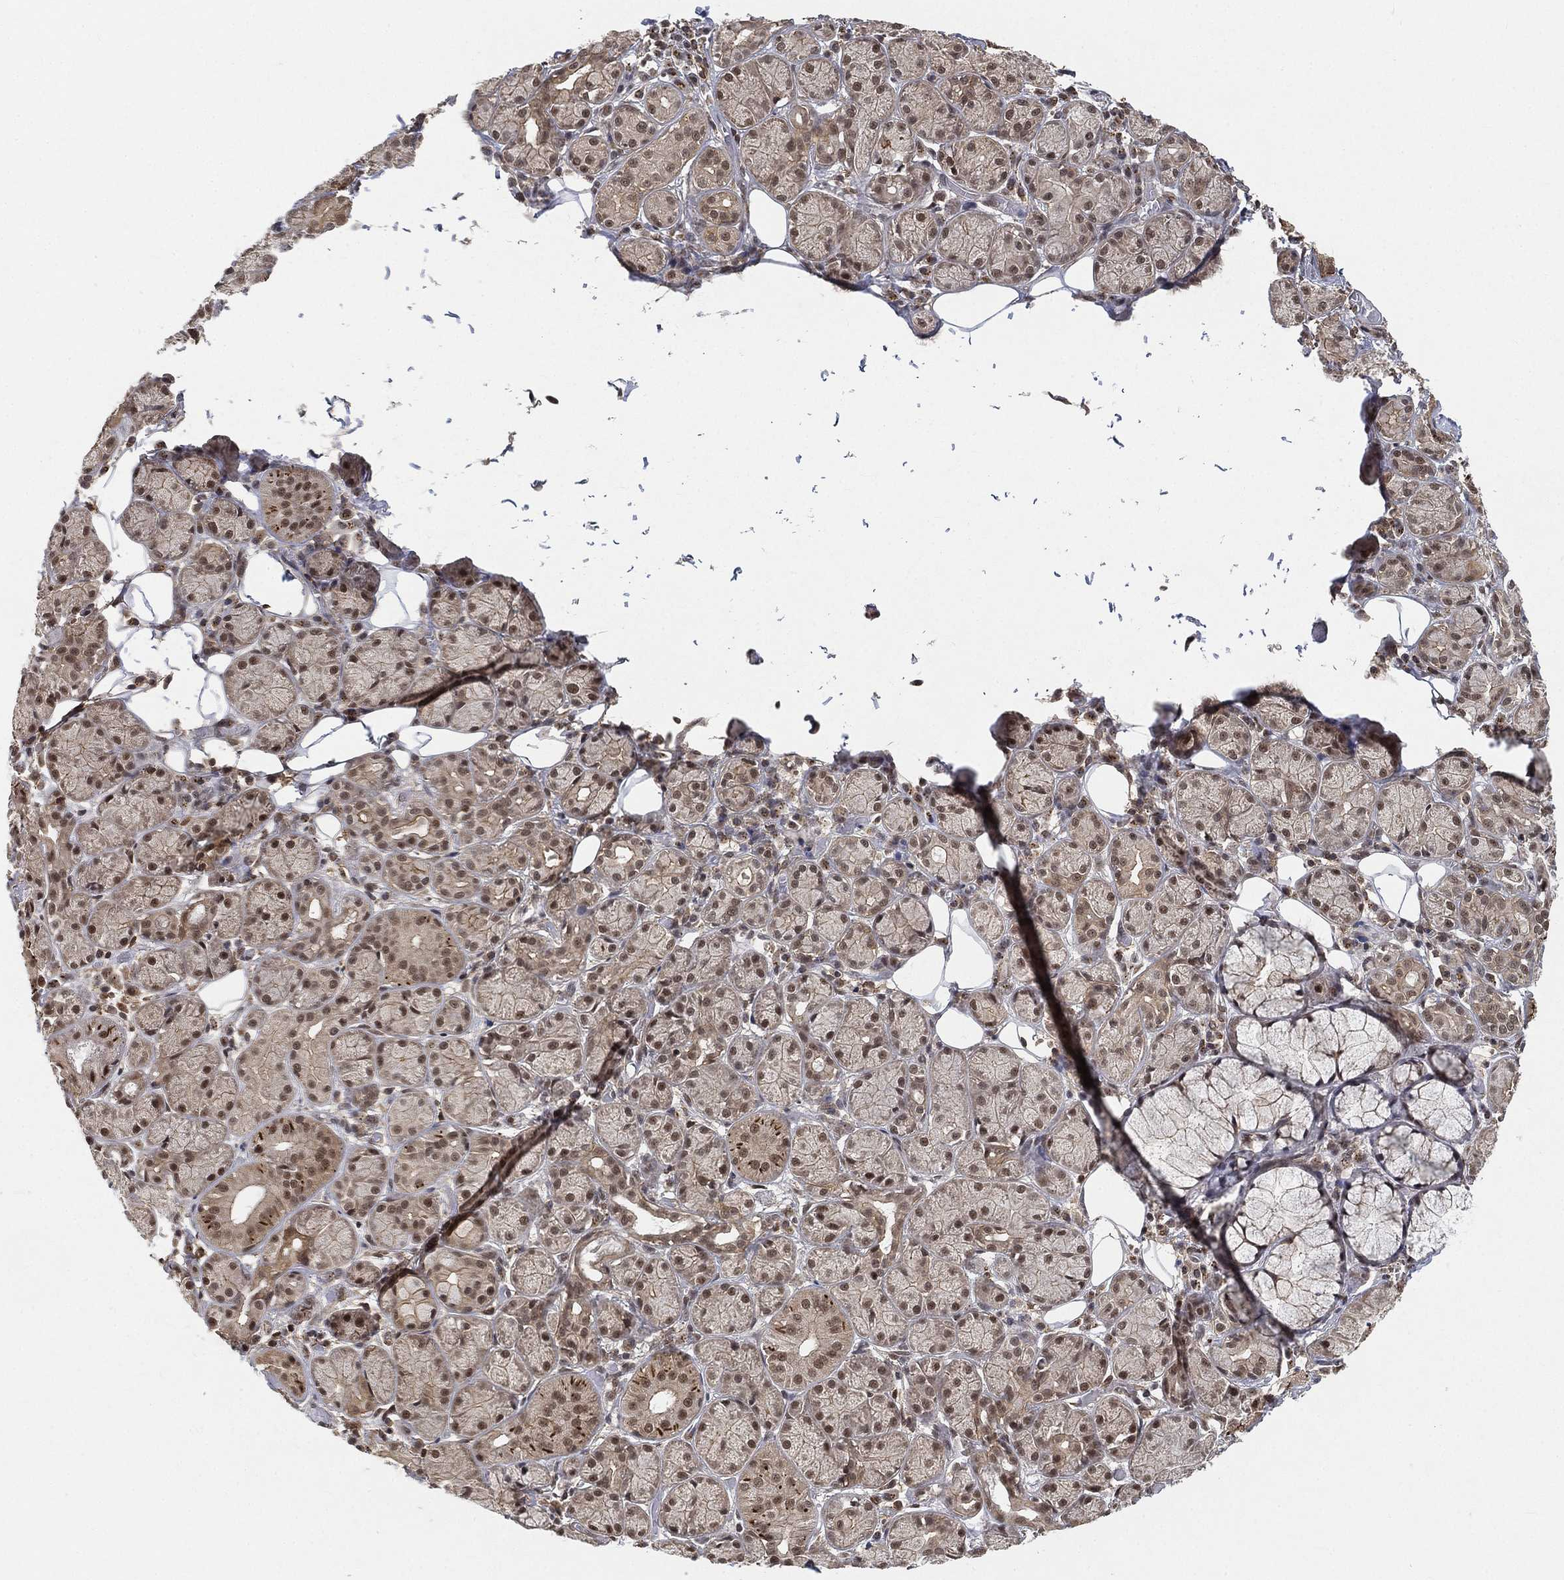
{"staining": {"intensity": "moderate", "quantity": "<25%", "location": "nuclear"}, "tissue": "salivary gland", "cell_type": "Glandular cells", "image_type": "normal", "snomed": [{"axis": "morphology", "description": "Normal tissue, NOS"}, {"axis": "topography", "description": "Salivary gland"}], "caption": "Salivary gland stained with IHC displays moderate nuclear staining in about <25% of glandular cells.", "gene": "RSRC2", "patient": {"sex": "male", "age": 71}}